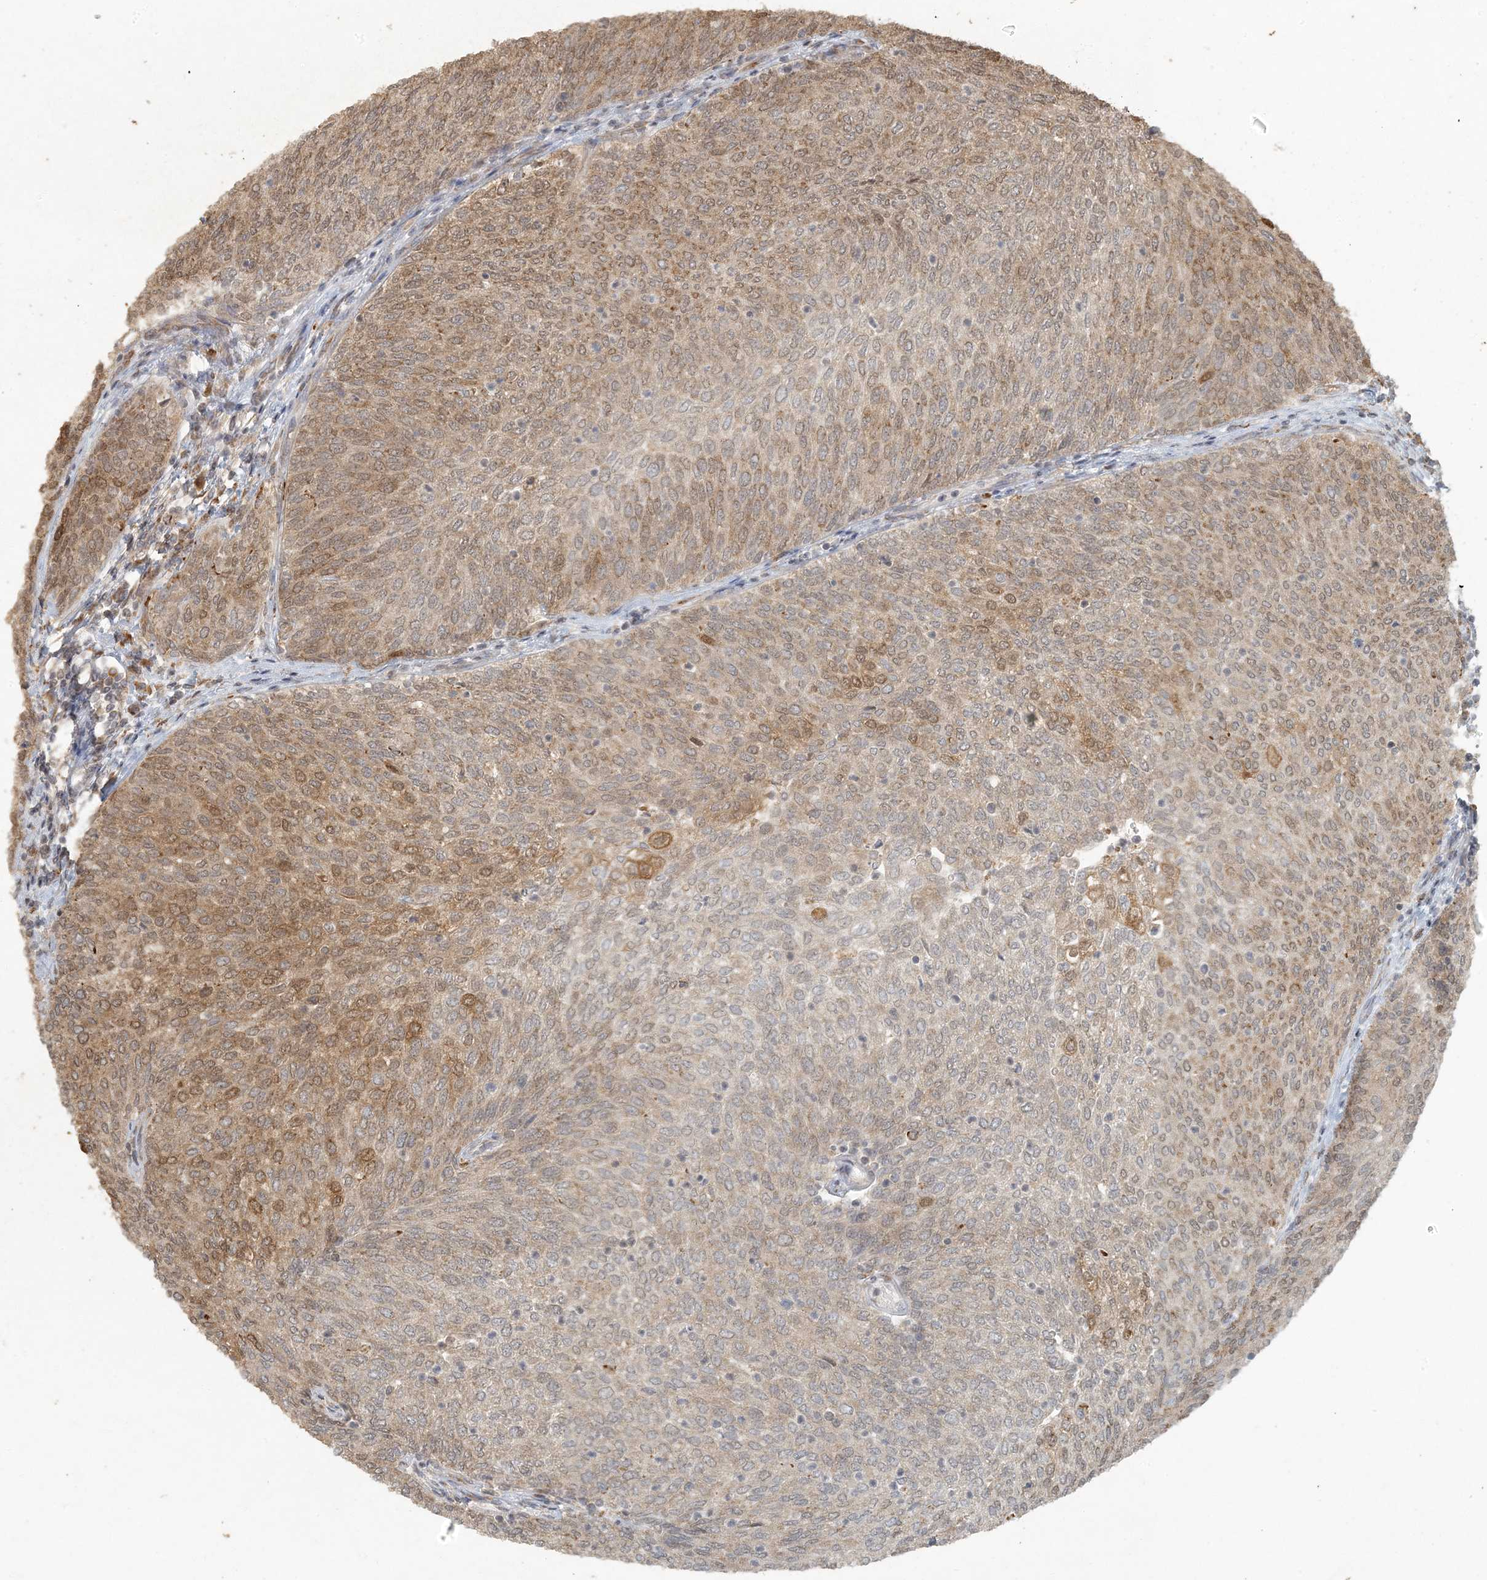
{"staining": {"intensity": "moderate", "quantity": "25%-75%", "location": "cytoplasmic/membranous,nuclear"}, "tissue": "urothelial cancer", "cell_type": "Tumor cells", "image_type": "cancer", "snomed": [{"axis": "morphology", "description": "Urothelial carcinoma, Low grade"}, {"axis": "topography", "description": "Urinary bladder"}], "caption": "An IHC image of tumor tissue is shown. Protein staining in brown highlights moderate cytoplasmic/membranous and nuclear positivity in low-grade urothelial carcinoma within tumor cells.", "gene": "AK9", "patient": {"sex": "female", "age": 79}}